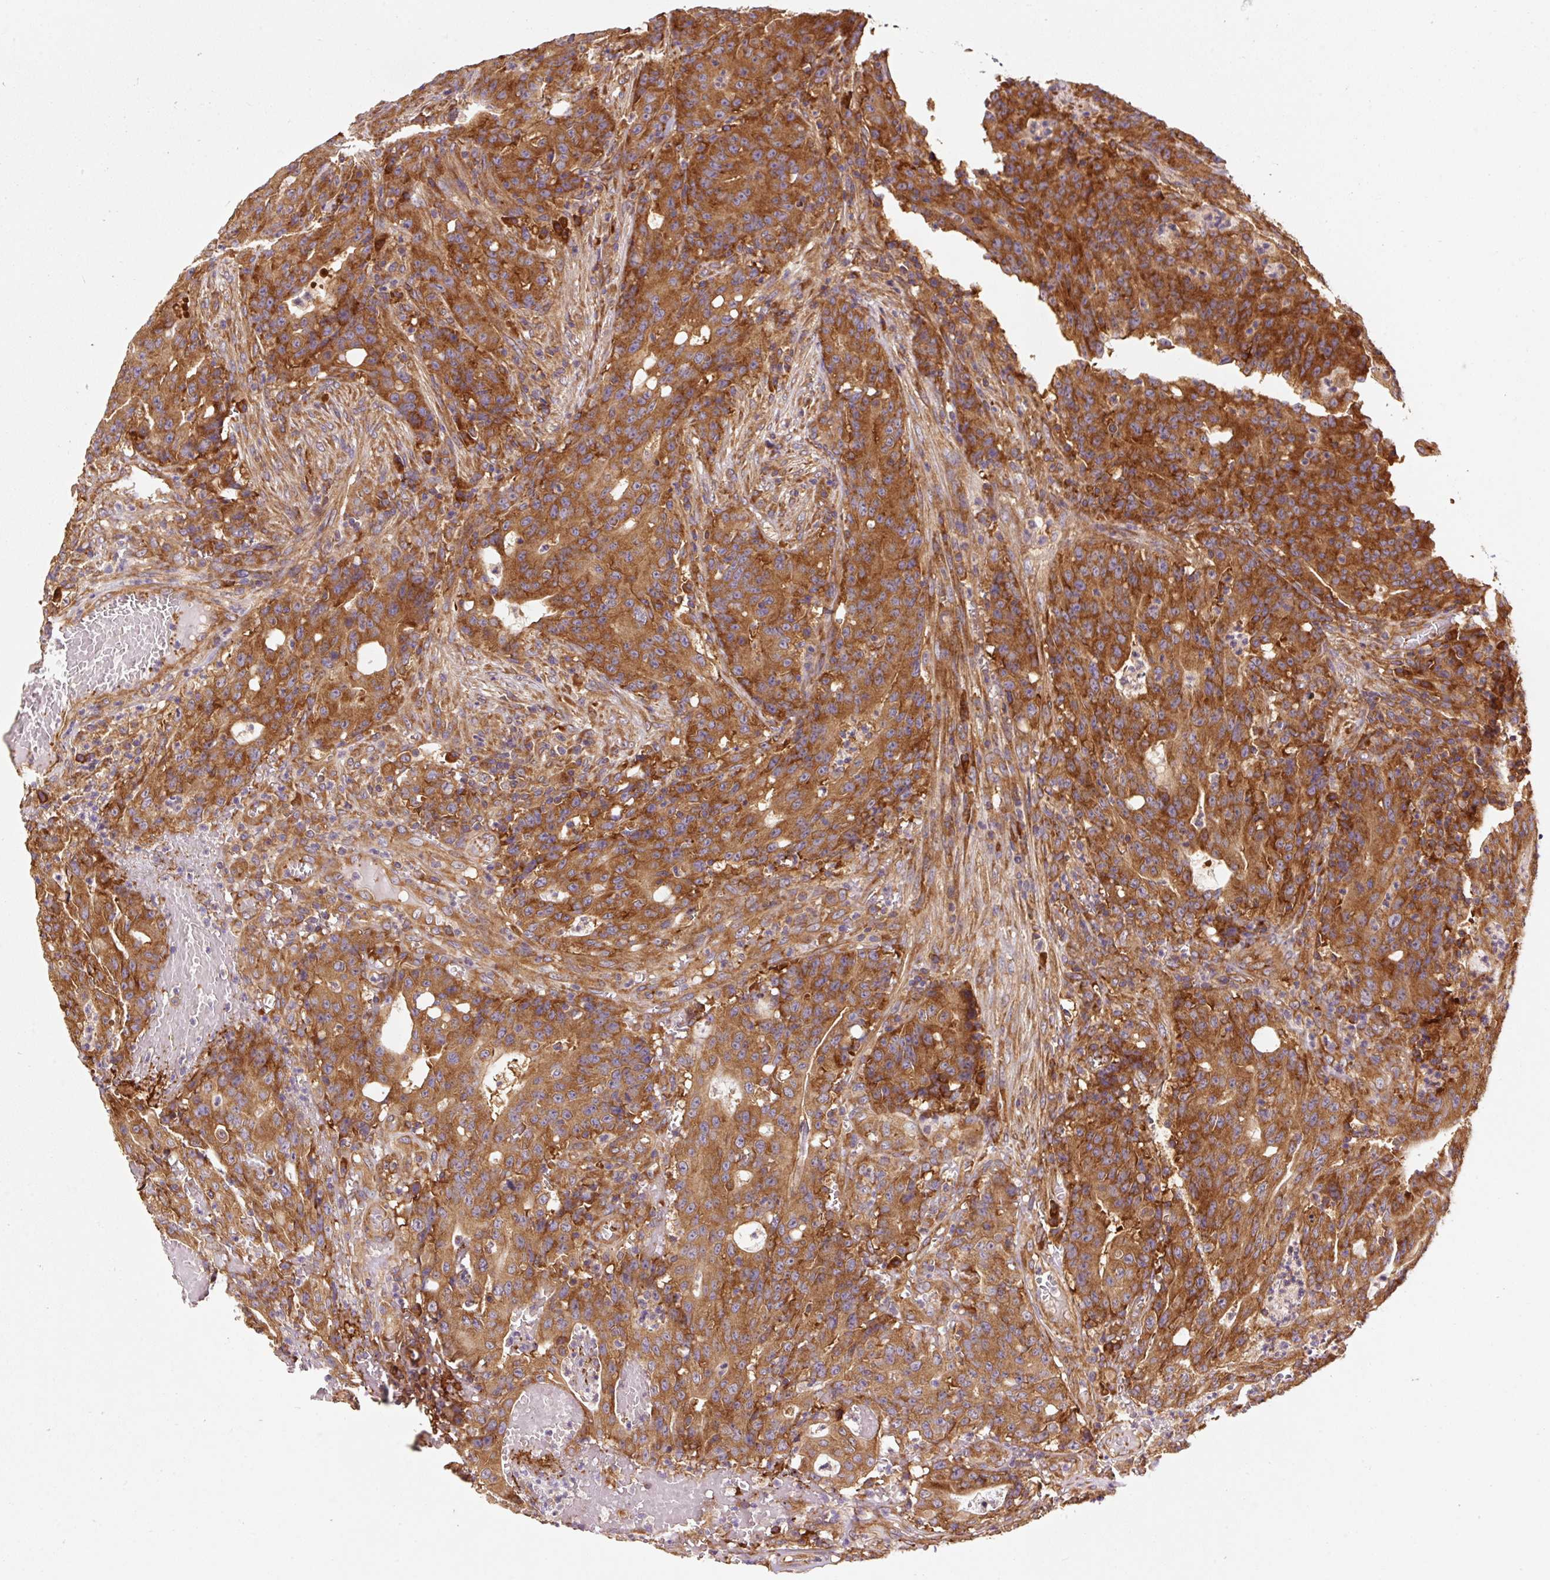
{"staining": {"intensity": "strong", "quantity": ">75%", "location": "cytoplasmic/membranous"}, "tissue": "colorectal cancer", "cell_type": "Tumor cells", "image_type": "cancer", "snomed": [{"axis": "morphology", "description": "Adenocarcinoma, NOS"}, {"axis": "topography", "description": "Colon"}], "caption": "About >75% of tumor cells in colorectal cancer (adenocarcinoma) reveal strong cytoplasmic/membranous protein staining as visualized by brown immunohistochemical staining.", "gene": "EIF2S2", "patient": {"sex": "male", "age": 83}}